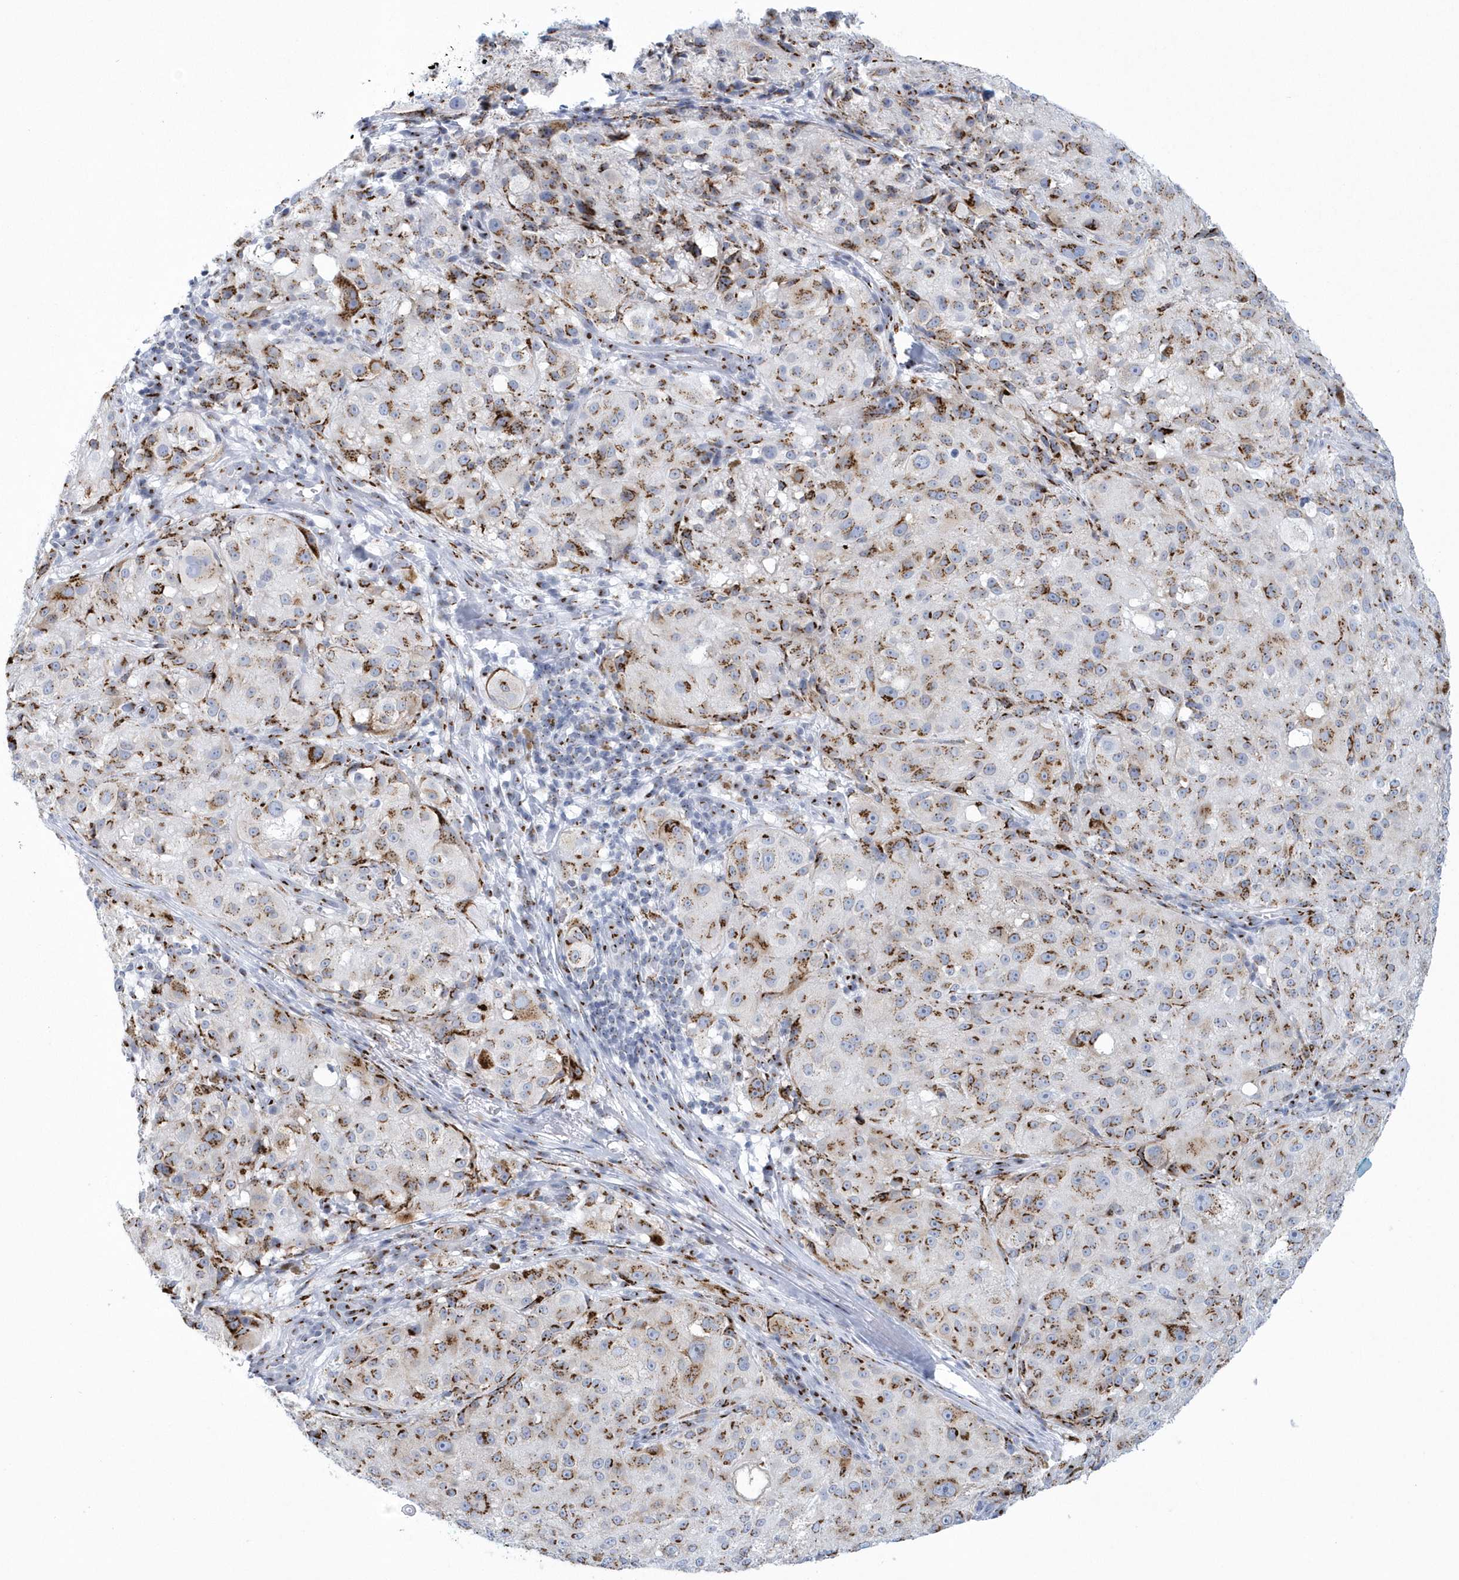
{"staining": {"intensity": "moderate", "quantity": ">75%", "location": "cytoplasmic/membranous"}, "tissue": "melanoma", "cell_type": "Tumor cells", "image_type": "cancer", "snomed": [{"axis": "morphology", "description": "Necrosis, NOS"}, {"axis": "morphology", "description": "Malignant melanoma, NOS"}, {"axis": "topography", "description": "Skin"}], "caption": "Immunohistochemical staining of human melanoma displays medium levels of moderate cytoplasmic/membranous protein positivity in approximately >75% of tumor cells.", "gene": "SLX9", "patient": {"sex": "female", "age": 87}}